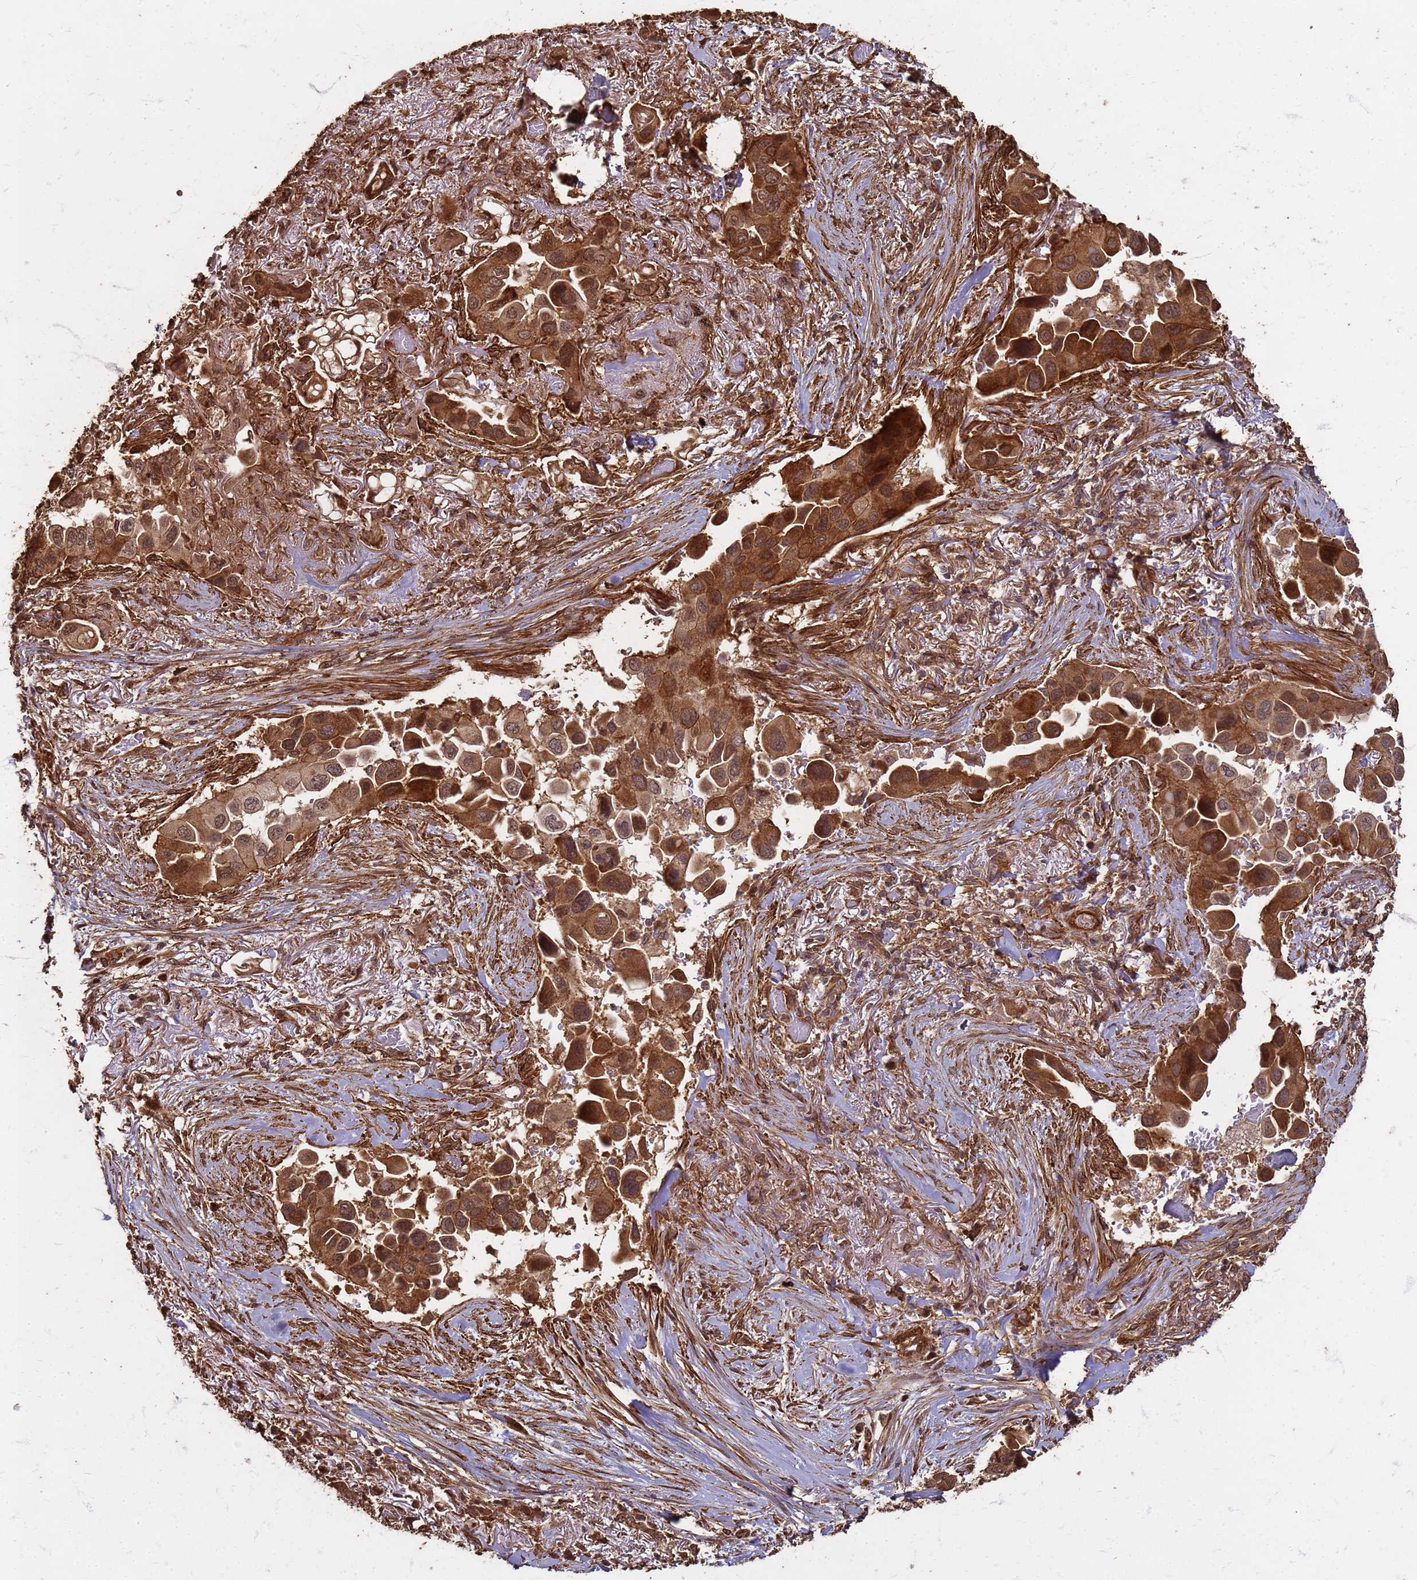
{"staining": {"intensity": "strong", "quantity": ">75%", "location": "cytoplasmic/membranous,nuclear"}, "tissue": "lung cancer", "cell_type": "Tumor cells", "image_type": "cancer", "snomed": [{"axis": "morphology", "description": "Adenocarcinoma, NOS"}, {"axis": "topography", "description": "Lung"}], "caption": "Immunohistochemical staining of human lung adenocarcinoma demonstrates strong cytoplasmic/membranous and nuclear protein positivity in approximately >75% of tumor cells. The protein of interest is shown in brown color, while the nuclei are stained blue.", "gene": "KIF26A", "patient": {"sex": "female", "age": 76}}